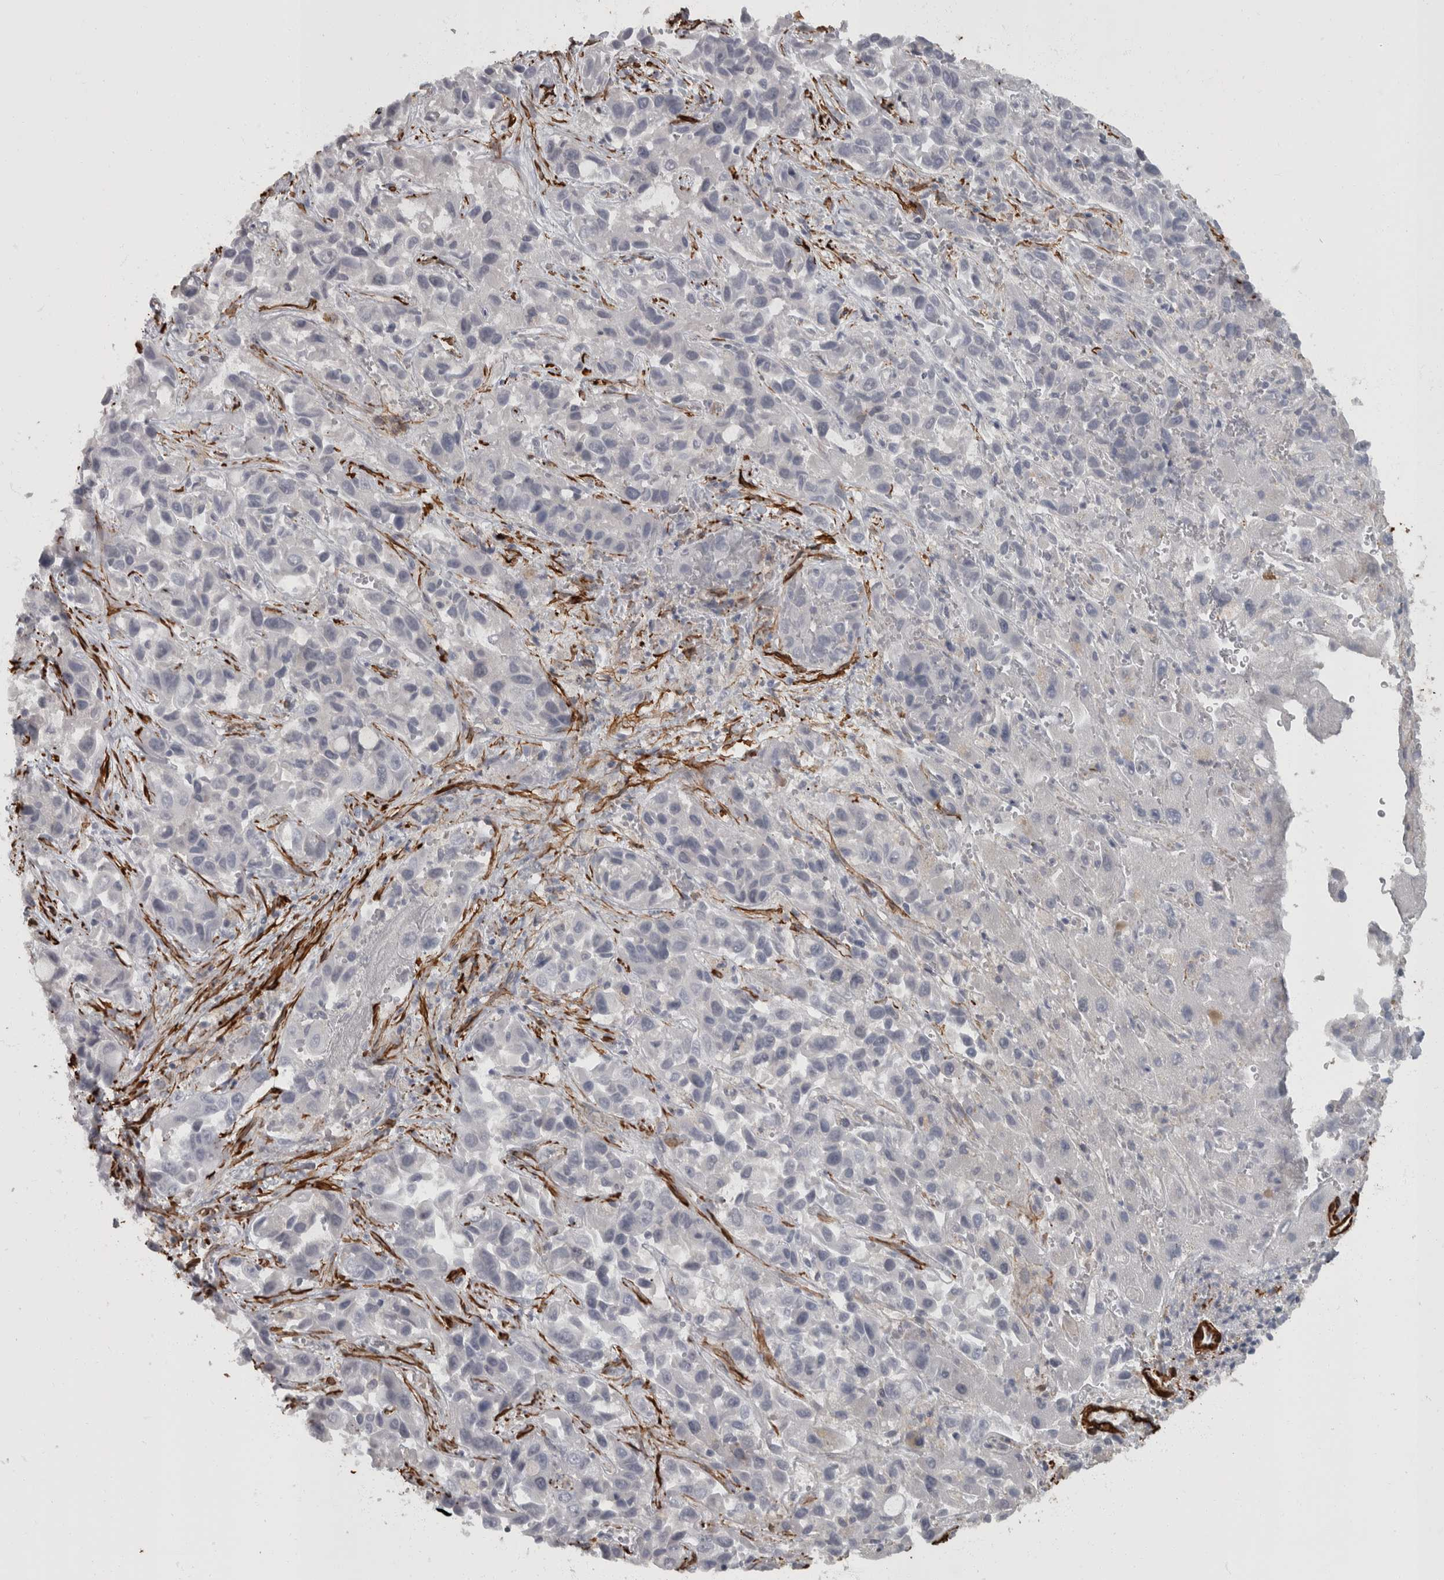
{"staining": {"intensity": "negative", "quantity": "none", "location": "none"}, "tissue": "liver cancer", "cell_type": "Tumor cells", "image_type": "cancer", "snomed": [{"axis": "morphology", "description": "Cholangiocarcinoma"}, {"axis": "topography", "description": "Liver"}], "caption": "This is an immunohistochemistry (IHC) histopathology image of human liver cancer. There is no positivity in tumor cells.", "gene": "MASTL", "patient": {"sex": "female", "age": 52}}